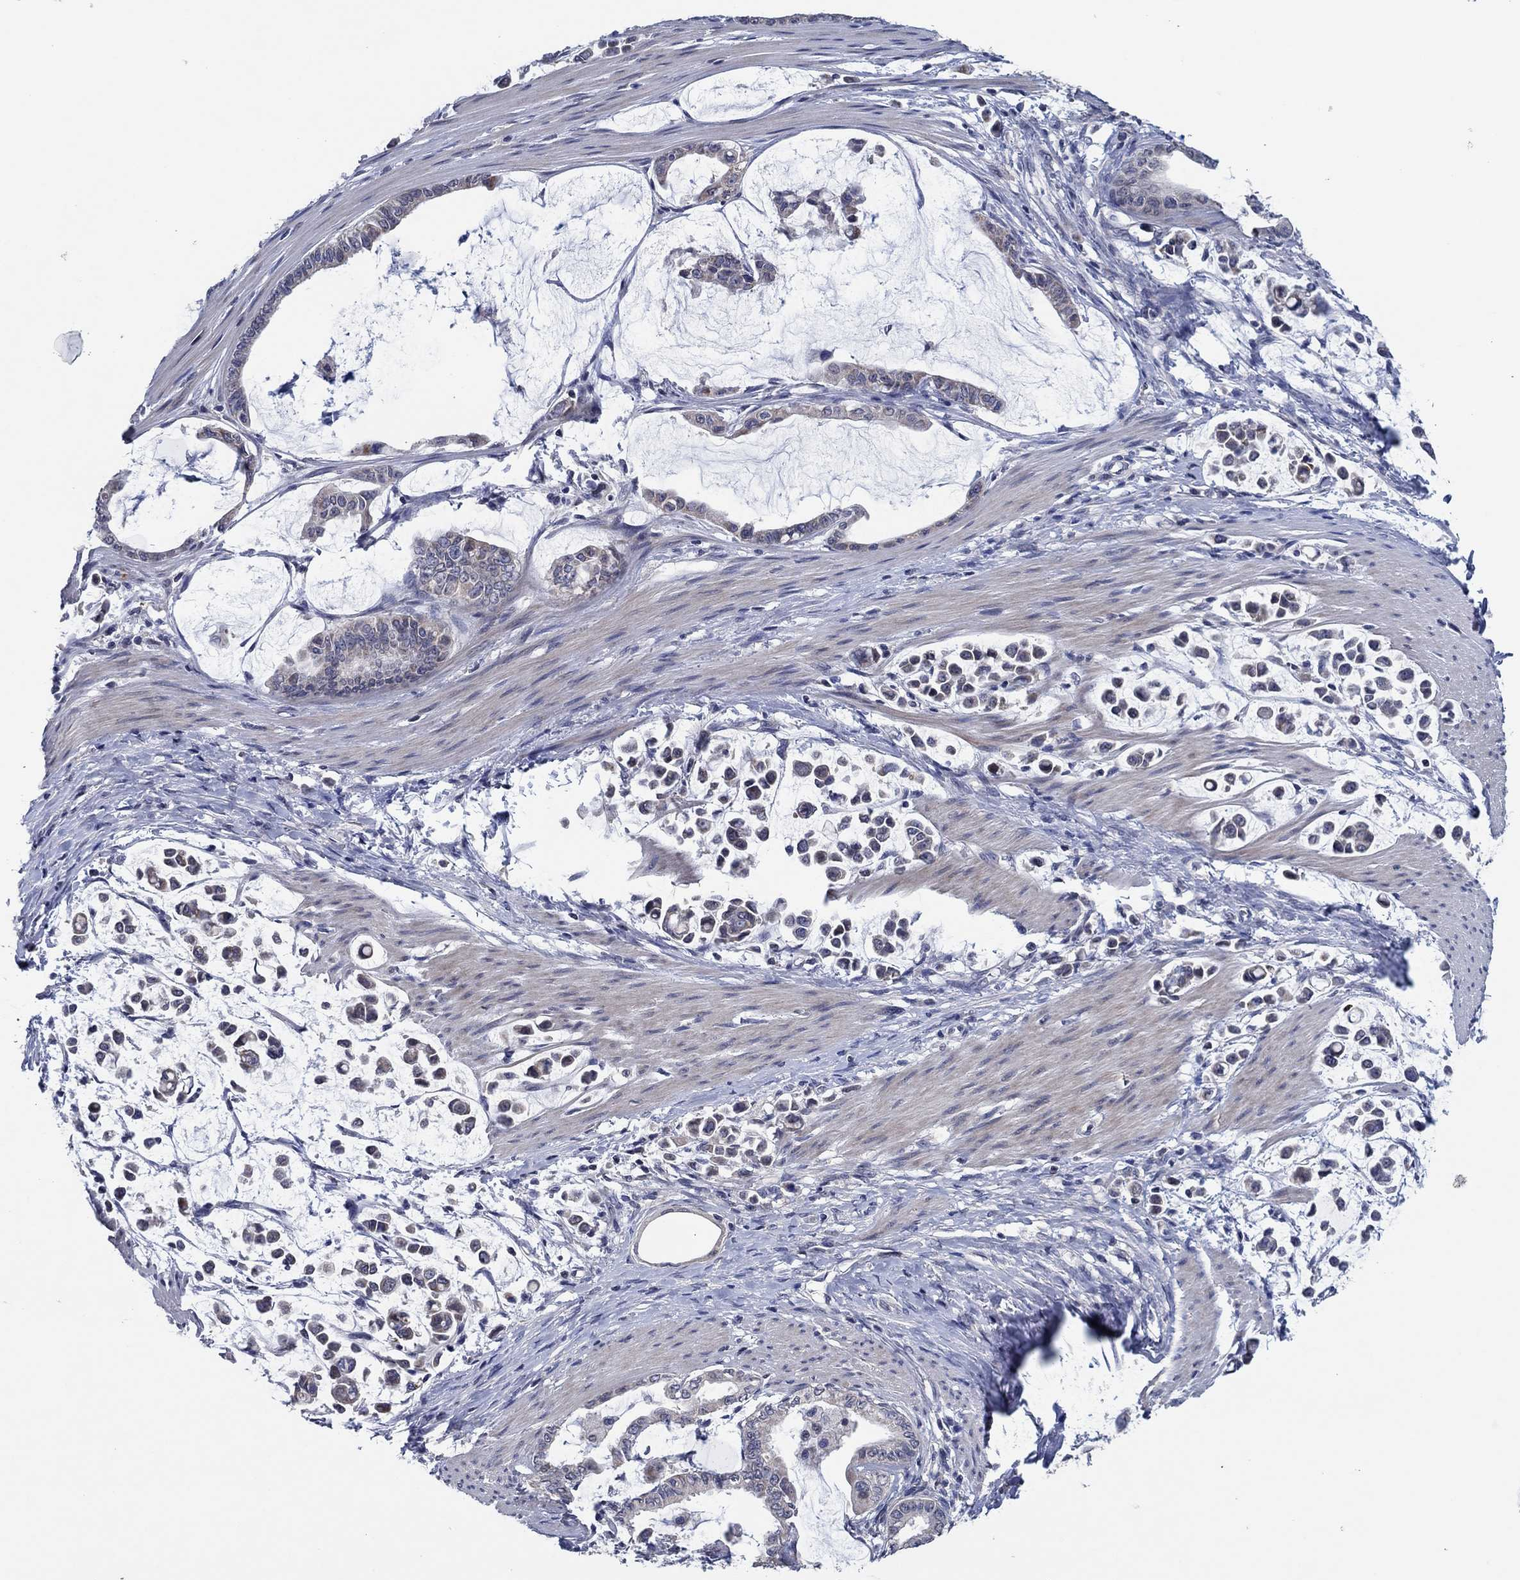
{"staining": {"intensity": "negative", "quantity": "none", "location": "none"}, "tissue": "stomach cancer", "cell_type": "Tumor cells", "image_type": "cancer", "snomed": [{"axis": "morphology", "description": "Adenocarcinoma, NOS"}, {"axis": "topography", "description": "Stomach"}], "caption": "The image displays no significant positivity in tumor cells of stomach adenocarcinoma. (DAB IHC with hematoxylin counter stain).", "gene": "PRRT3", "patient": {"sex": "male", "age": 82}}